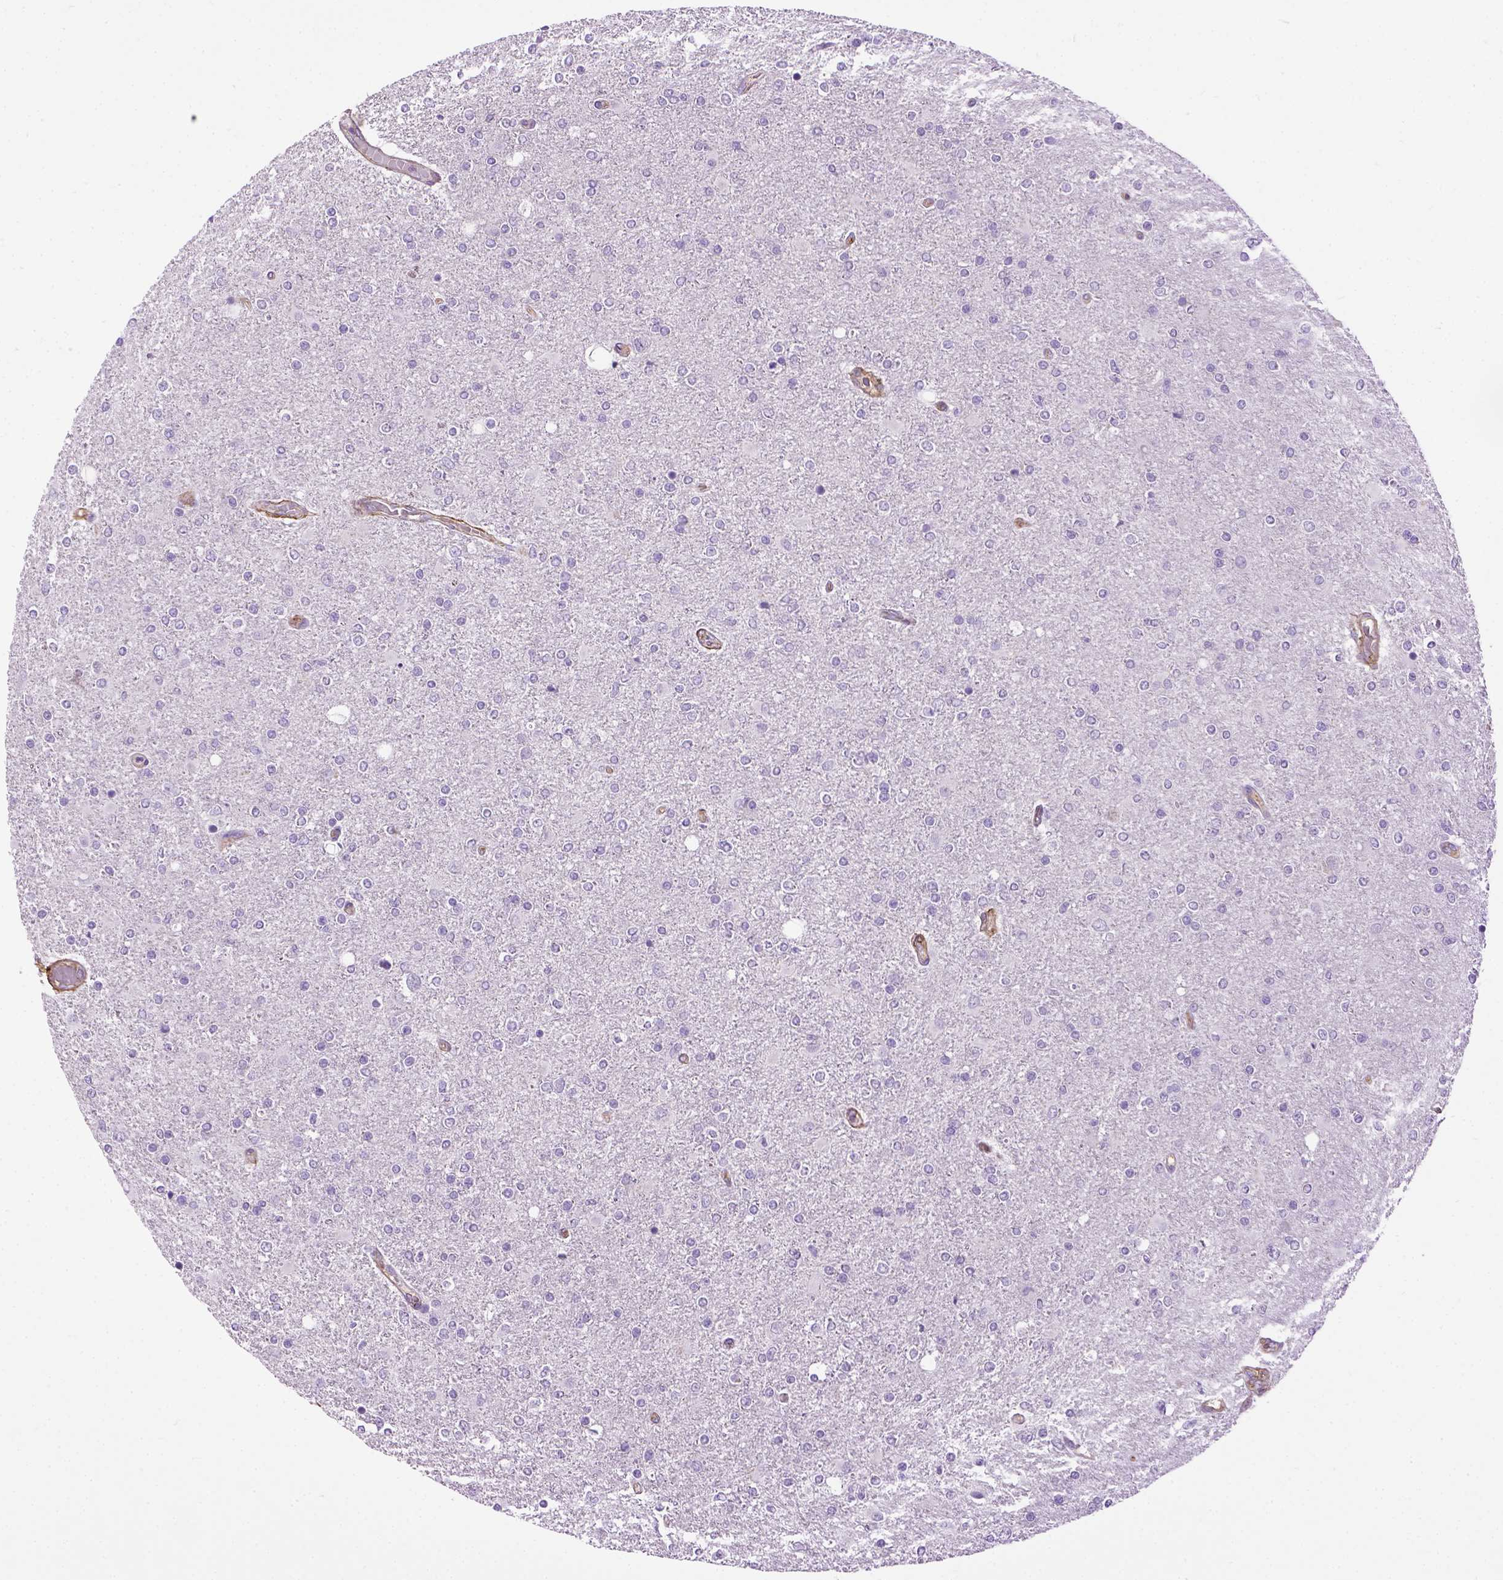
{"staining": {"intensity": "negative", "quantity": "none", "location": "none"}, "tissue": "glioma", "cell_type": "Tumor cells", "image_type": "cancer", "snomed": [{"axis": "morphology", "description": "Glioma, malignant, High grade"}, {"axis": "topography", "description": "Cerebral cortex"}], "caption": "IHC micrograph of human malignant high-grade glioma stained for a protein (brown), which reveals no staining in tumor cells.", "gene": "ENG", "patient": {"sex": "male", "age": 70}}